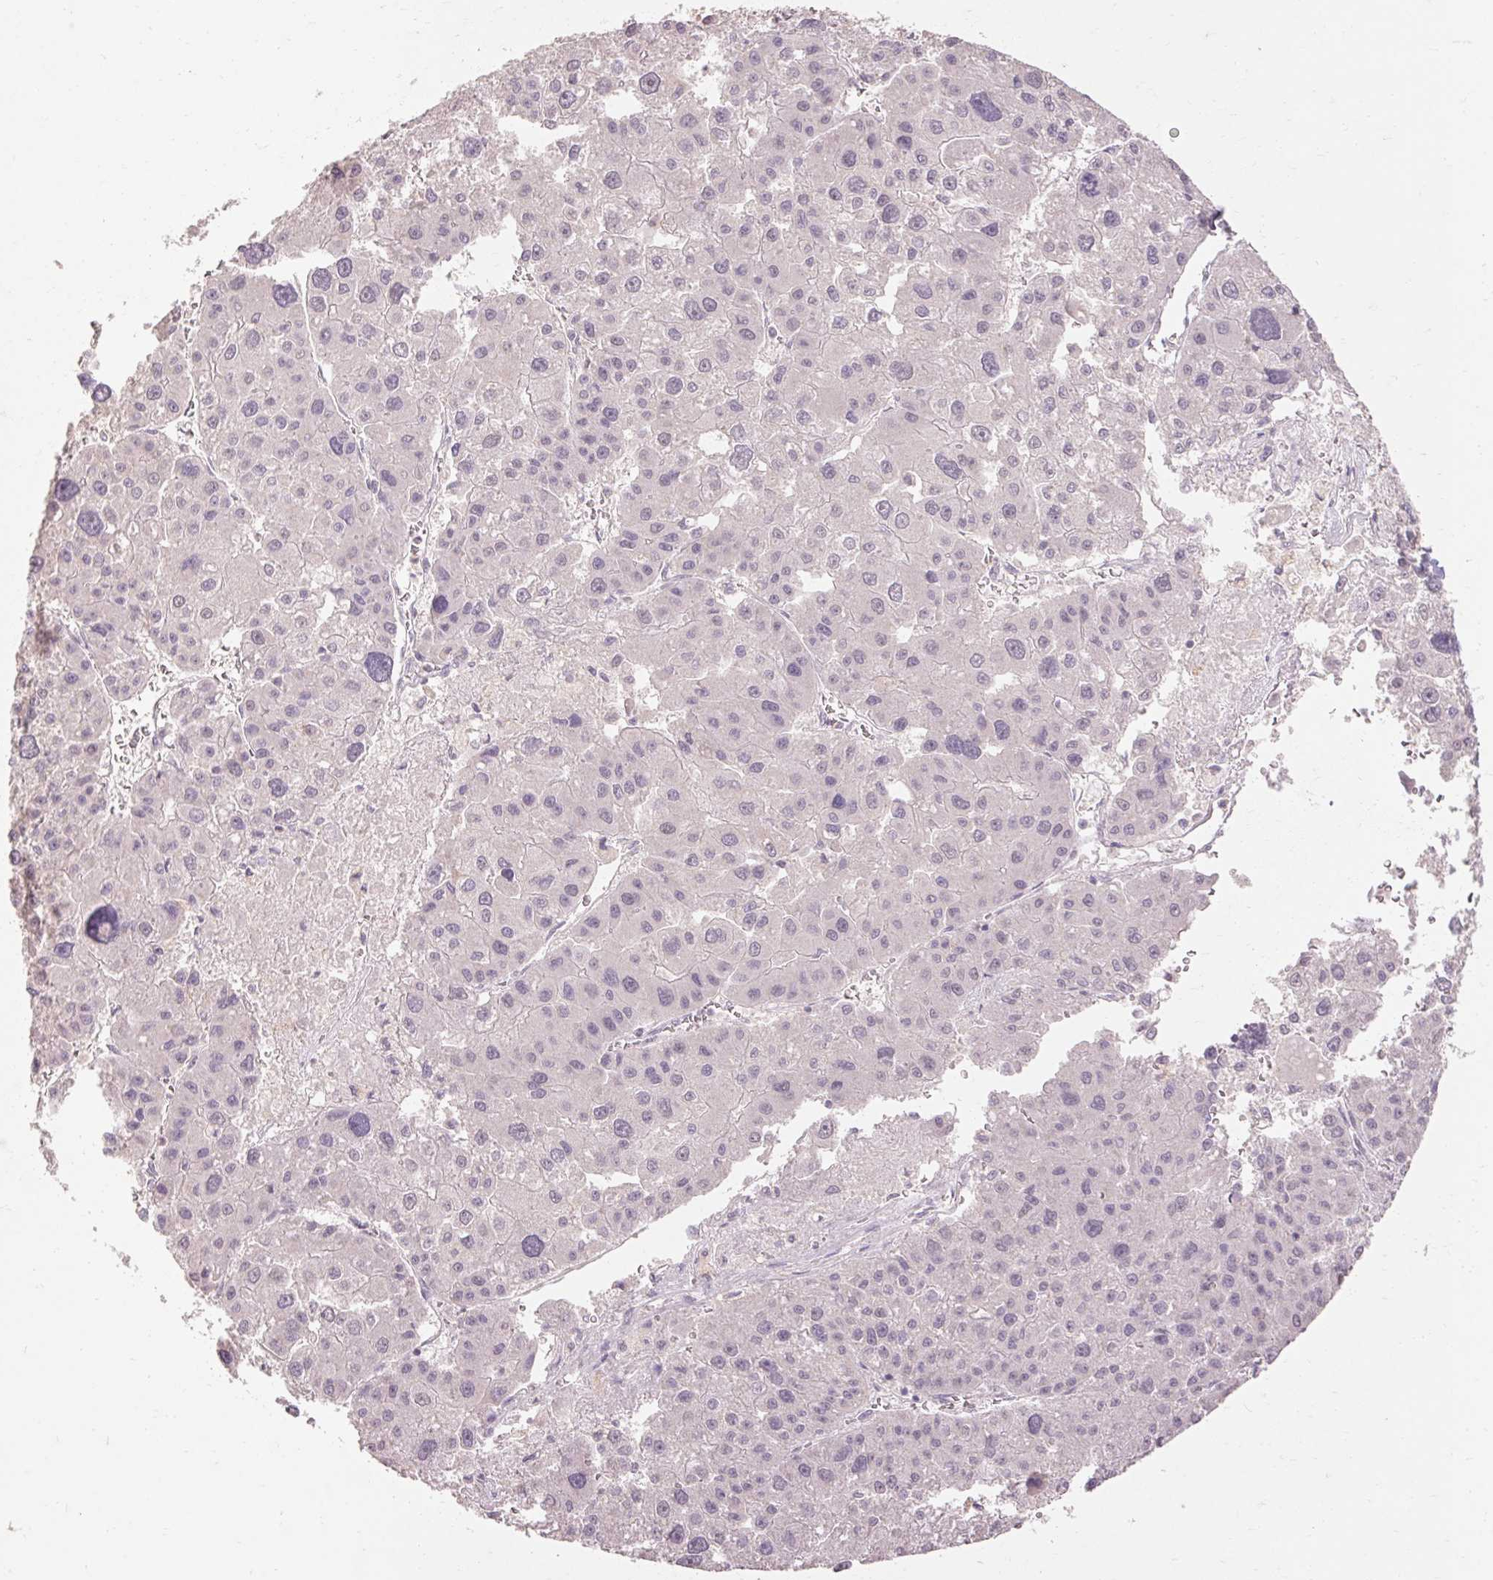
{"staining": {"intensity": "negative", "quantity": "none", "location": "none"}, "tissue": "liver cancer", "cell_type": "Tumor cells", "image_type": "cancer", "snomed": [{"axis": "morphology", "description": "Carcinoma, Hepatocellular, NOS"}, {"axis": "topography", "description": "Liver"}], "caption": "Tumor cells are negative for brown protein staining in hepatocellular carcinoma (liver).", "gene": "SKP2", "patient": {"sex": "male", "age": 73}}